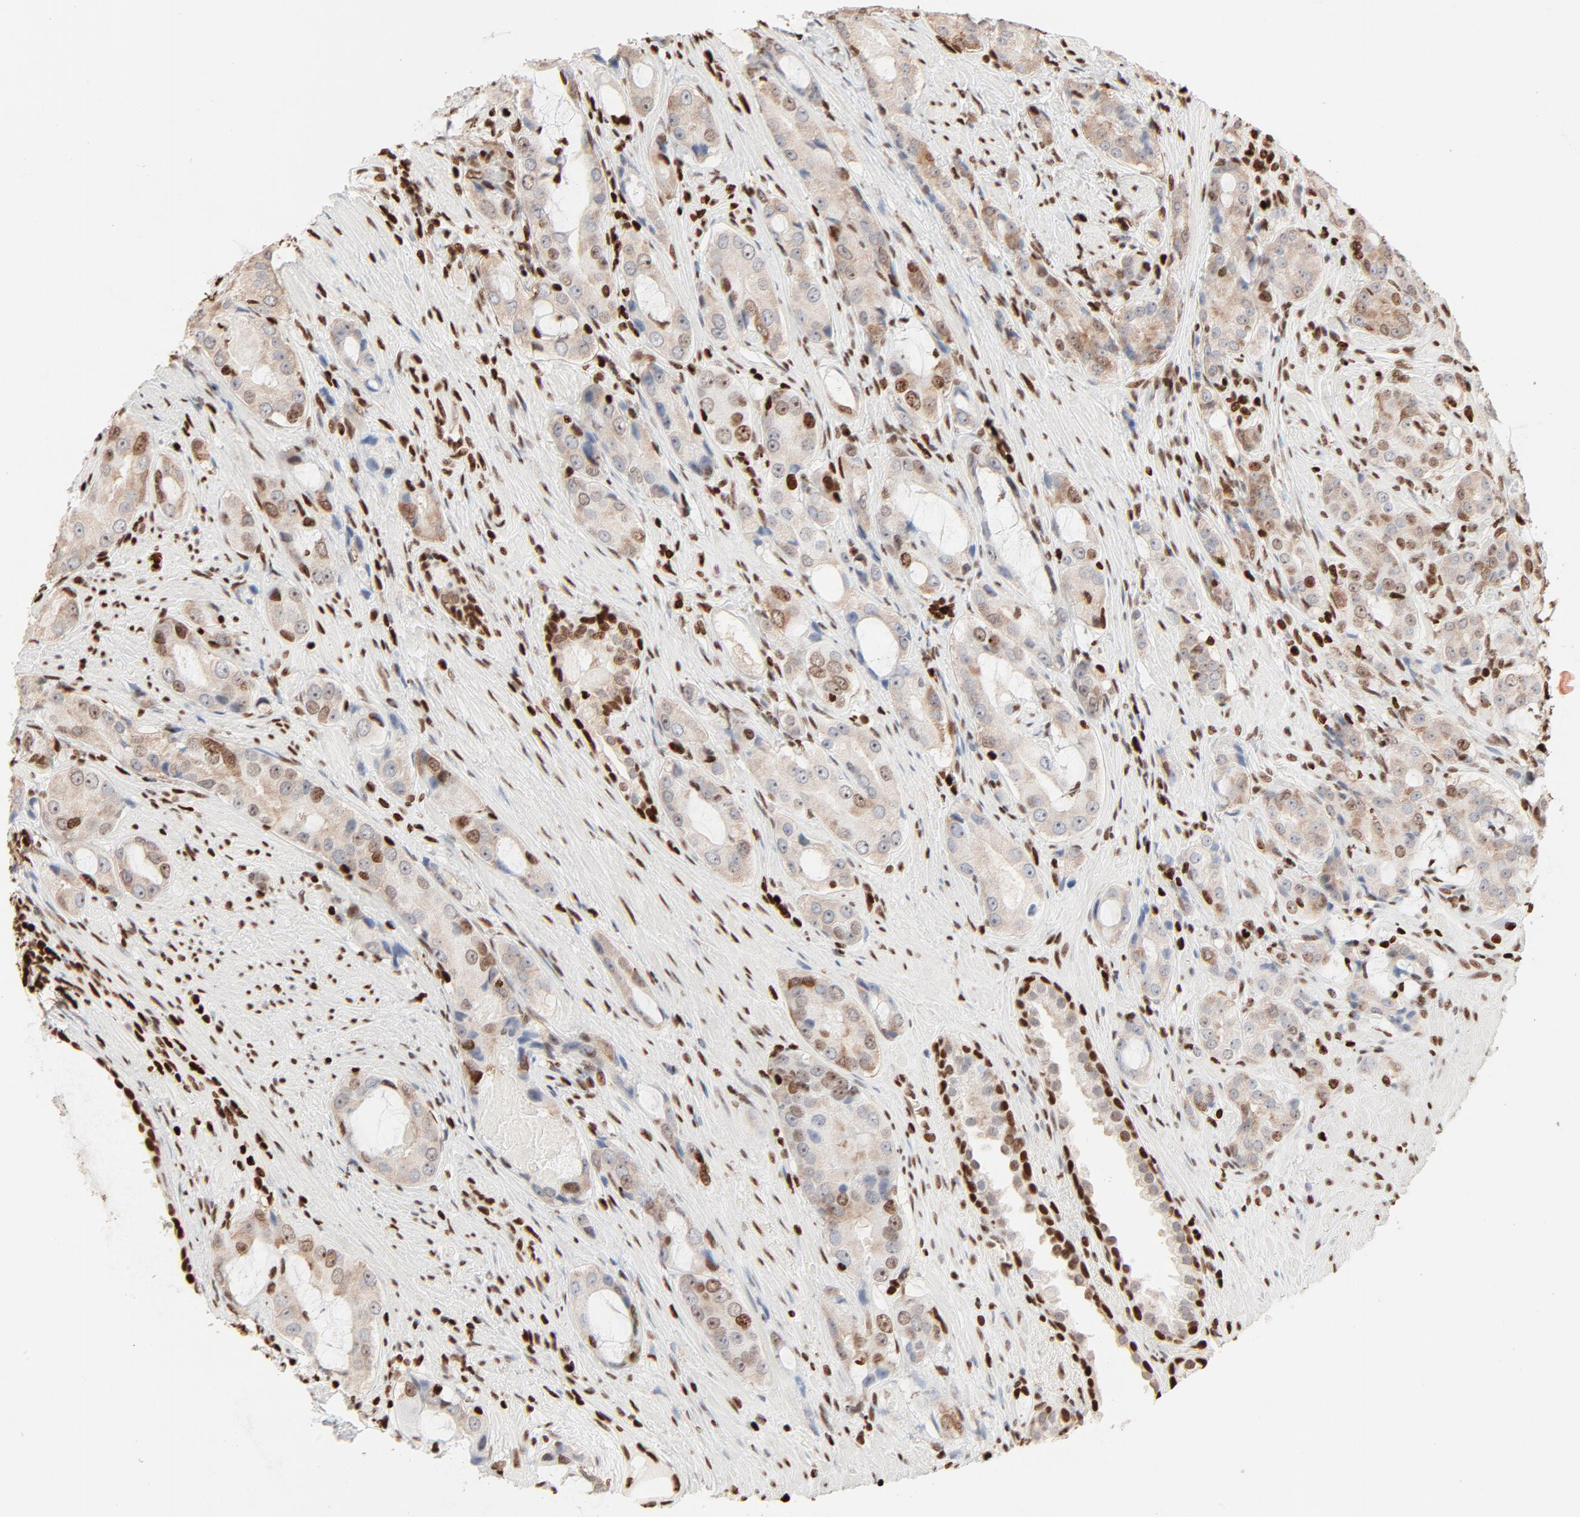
{"staining": {"intensity": "moderate", "quantity": "25%-75%", "location": "nuclear"}, "tissue": "prostate cancer", "cell_type": "Tumor cells", "image_type": "cancer", "snomed": [{"axis": "morphology", "description": "Adenocarcinoma, High grade"}, {"axis": "topography", "description": "Prostate"}], "caption": "A histopathology image of human prostate adenocarcinoma (high-grade) stained for a protein demonstrates moderate nuclear brown staining in tumor cells.", "gene": "HMGB2", "patient": {"sex": "male", "age": 72}}